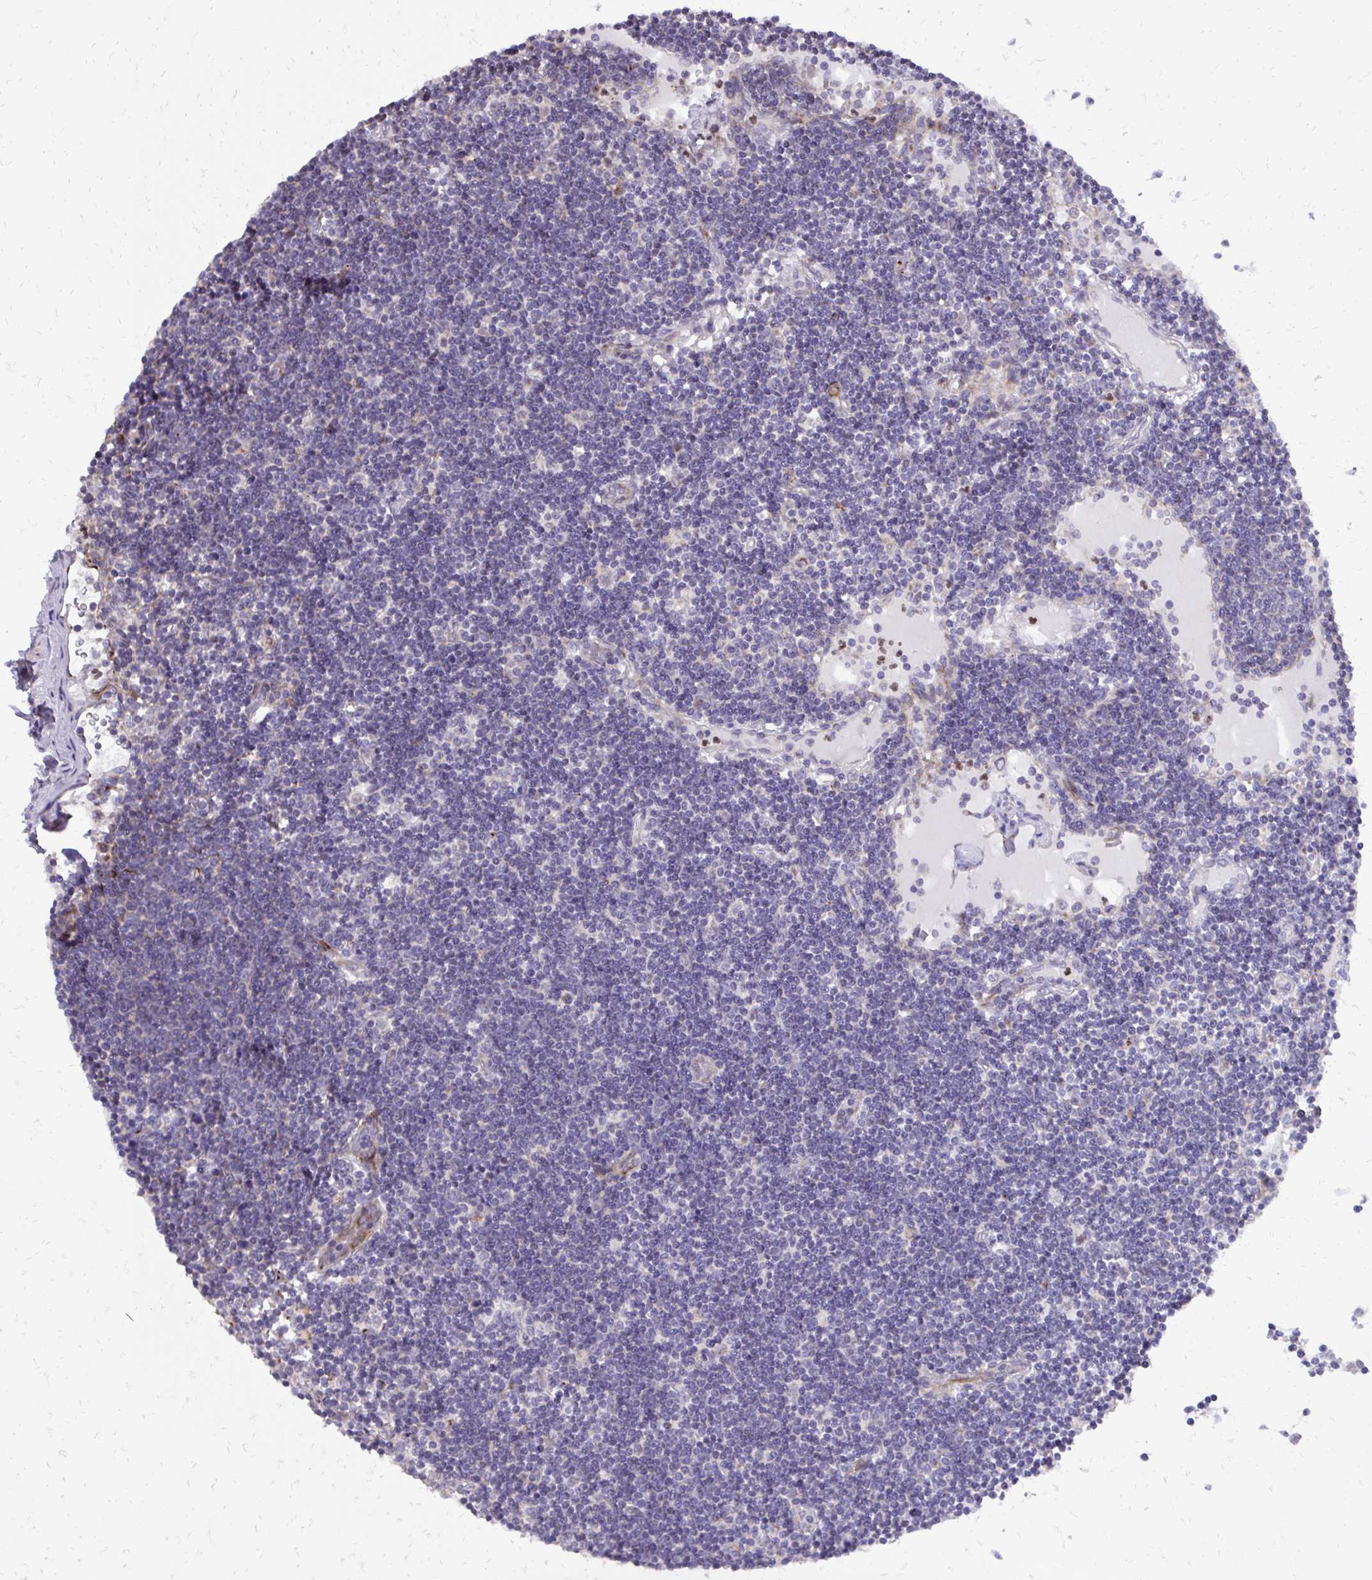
{"staining": {"intensity": "negative", "quantity": "none", "location": "none"}, "tissue": "lymph node", "cell_type": "Germinal center cells", "image_type": "normal", "snomed": [{"axis": "morphology", "description": "Normal tissue, NOS"}, {"axis": "topography", "description": "Lymph node"}], "caption": "High power microscopy histopathology image of an immunohistochemistry (IHC) photomicrograph of unremarkable lymph node, revealing no significant expression in germinal center cells.", "gene": "ABCC3", "patient": {"sex": "female", "age": 65}}